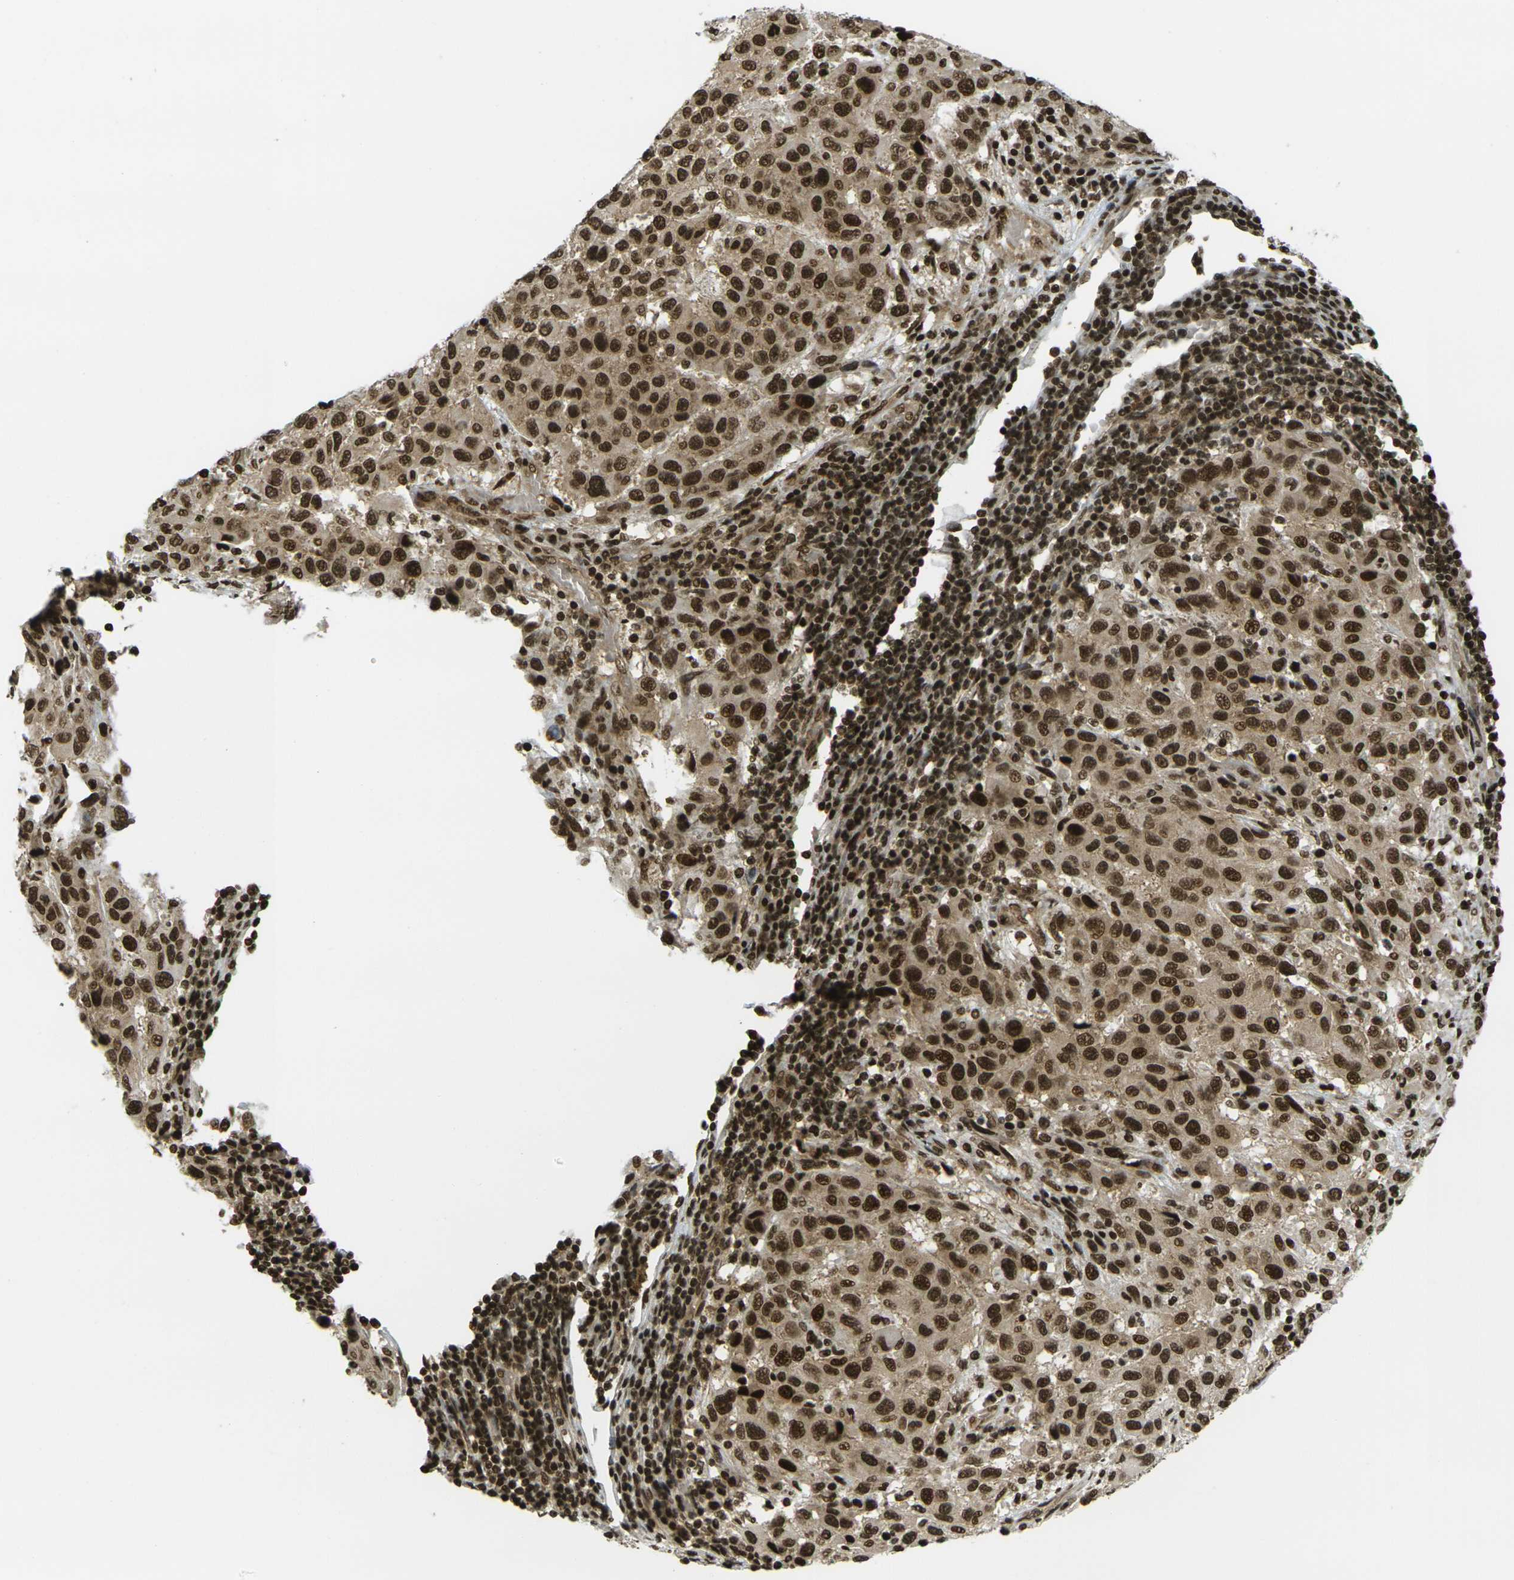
{"staining": {"intensity": "strong", "quantity": ">75%", "location": "cytoplasmic/membranous,nuclear"}, "tissue": "melanoma", "cell_type": "Tumor cells", "image_type": "cancer", "snomed": [{"axis": "morphology", "description": "Malignant melanoma, Metastatic site"}, {"axis": "topography", "description": "Lymph node"}], "caption": "Approximately >75% of tumor cells in melanoma demonstrate strong cytoplasmic/membranous and nuclear protein staining as visualized by brown immunohistochemical staining.", "gene": "RUVBL2", "patient": {"sex": "male", "age": 61}}